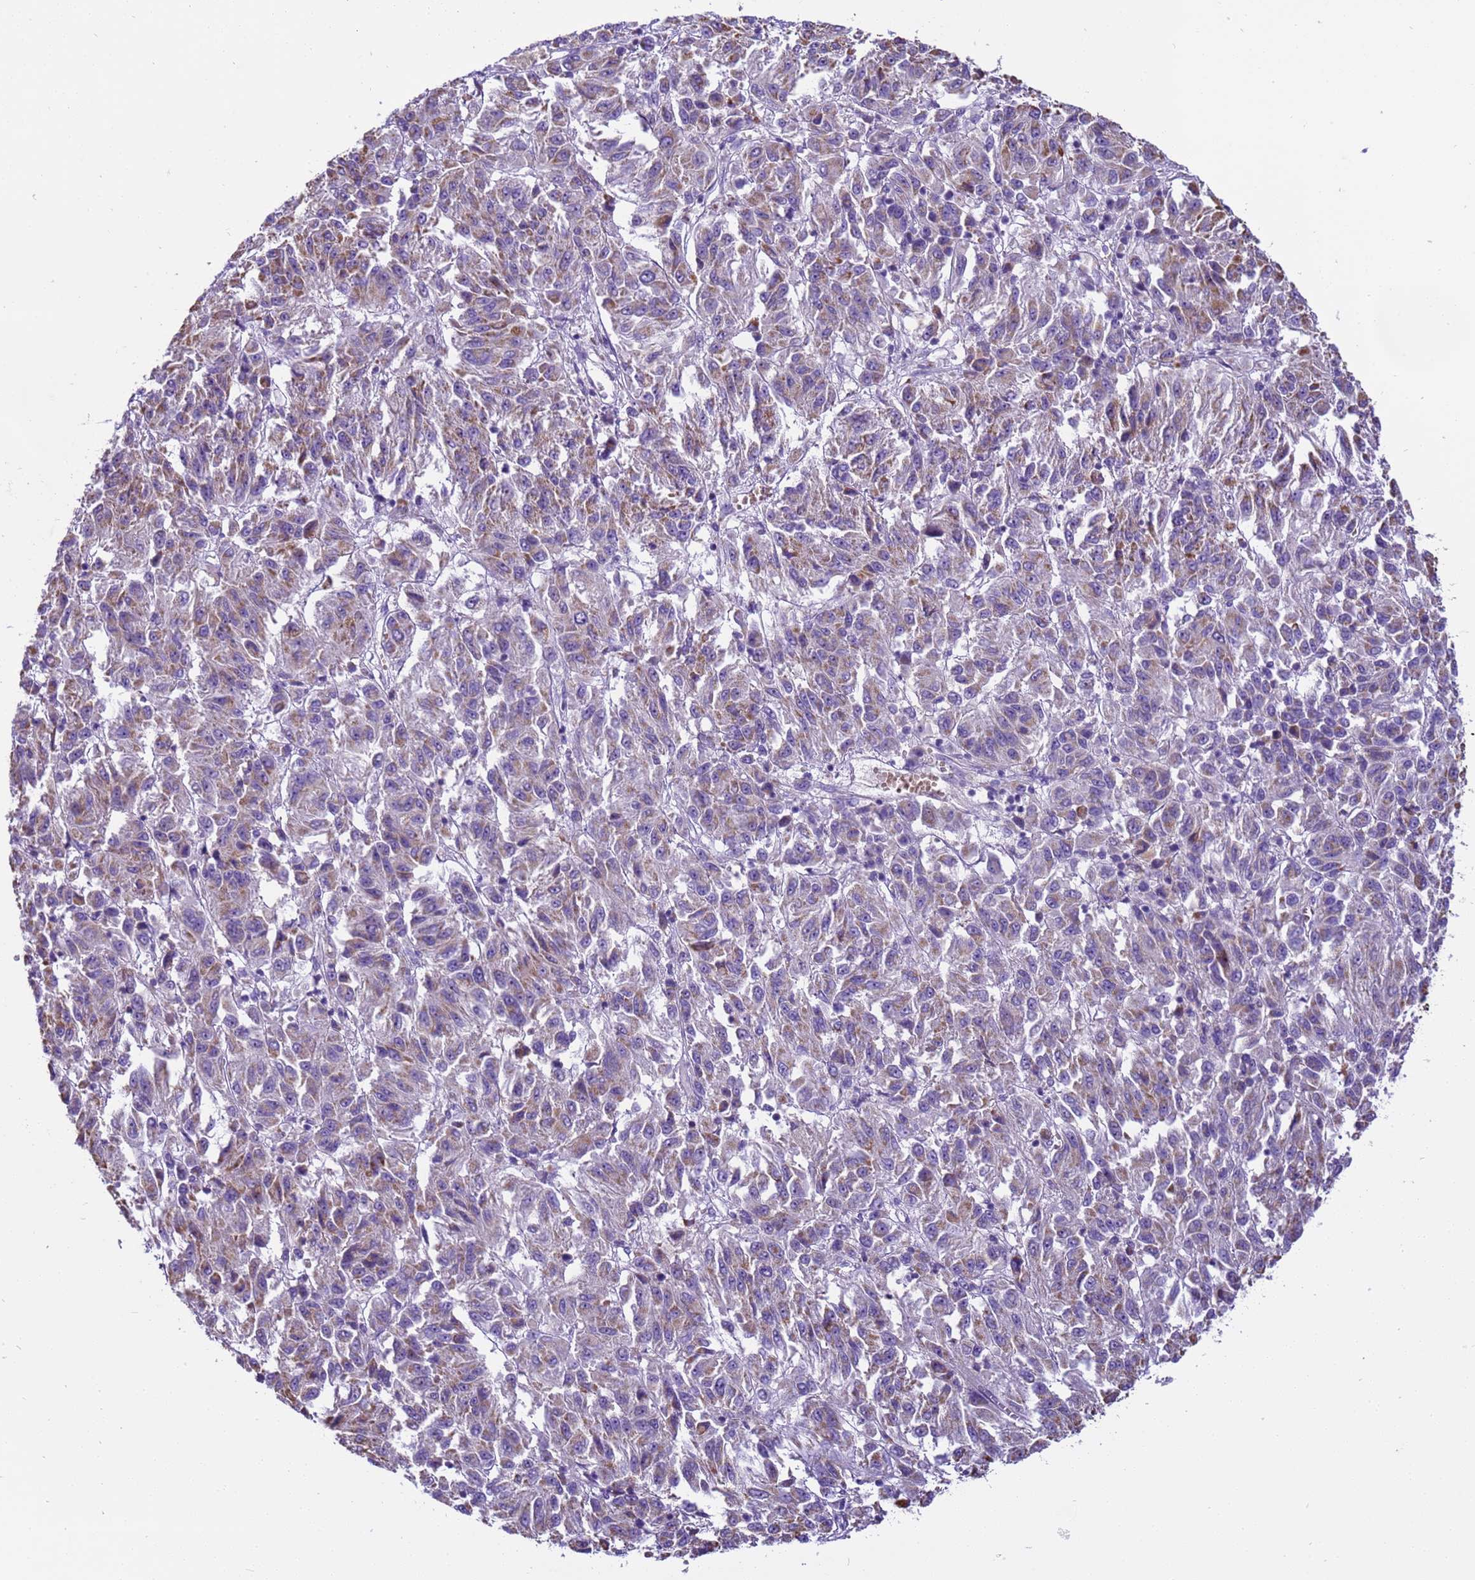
{"staining": {"intensity": "weak", "quantity": "25%-75%", "location": "cytoplasmic/membranous"}, "tissue": "melanoma", "cell_type": "Tumor cells", "image_type": "cancer", "snomed": [{"axis": "morphology", "description": "Malignant melanoma, Metastatic site"}, {"axis": "topography", "description": "Lung"}], "caption": "Immunohistochemistry (IHC) staining of malignant melanoma (metastatic site), which displays low levels of weak cytoplasmic/membranous staining in approximately 25%-75% of tumor cells indicating weak cytoplasmic/membranous protein staining. The staining was performed using DAB (3,3'-diaminobenzidine) (brown) for protein detection and nuclei were counterstained in hematoxylin (blue).", "gene": "PIEZO2", "patient": {"sex": "male", "age": 64}}